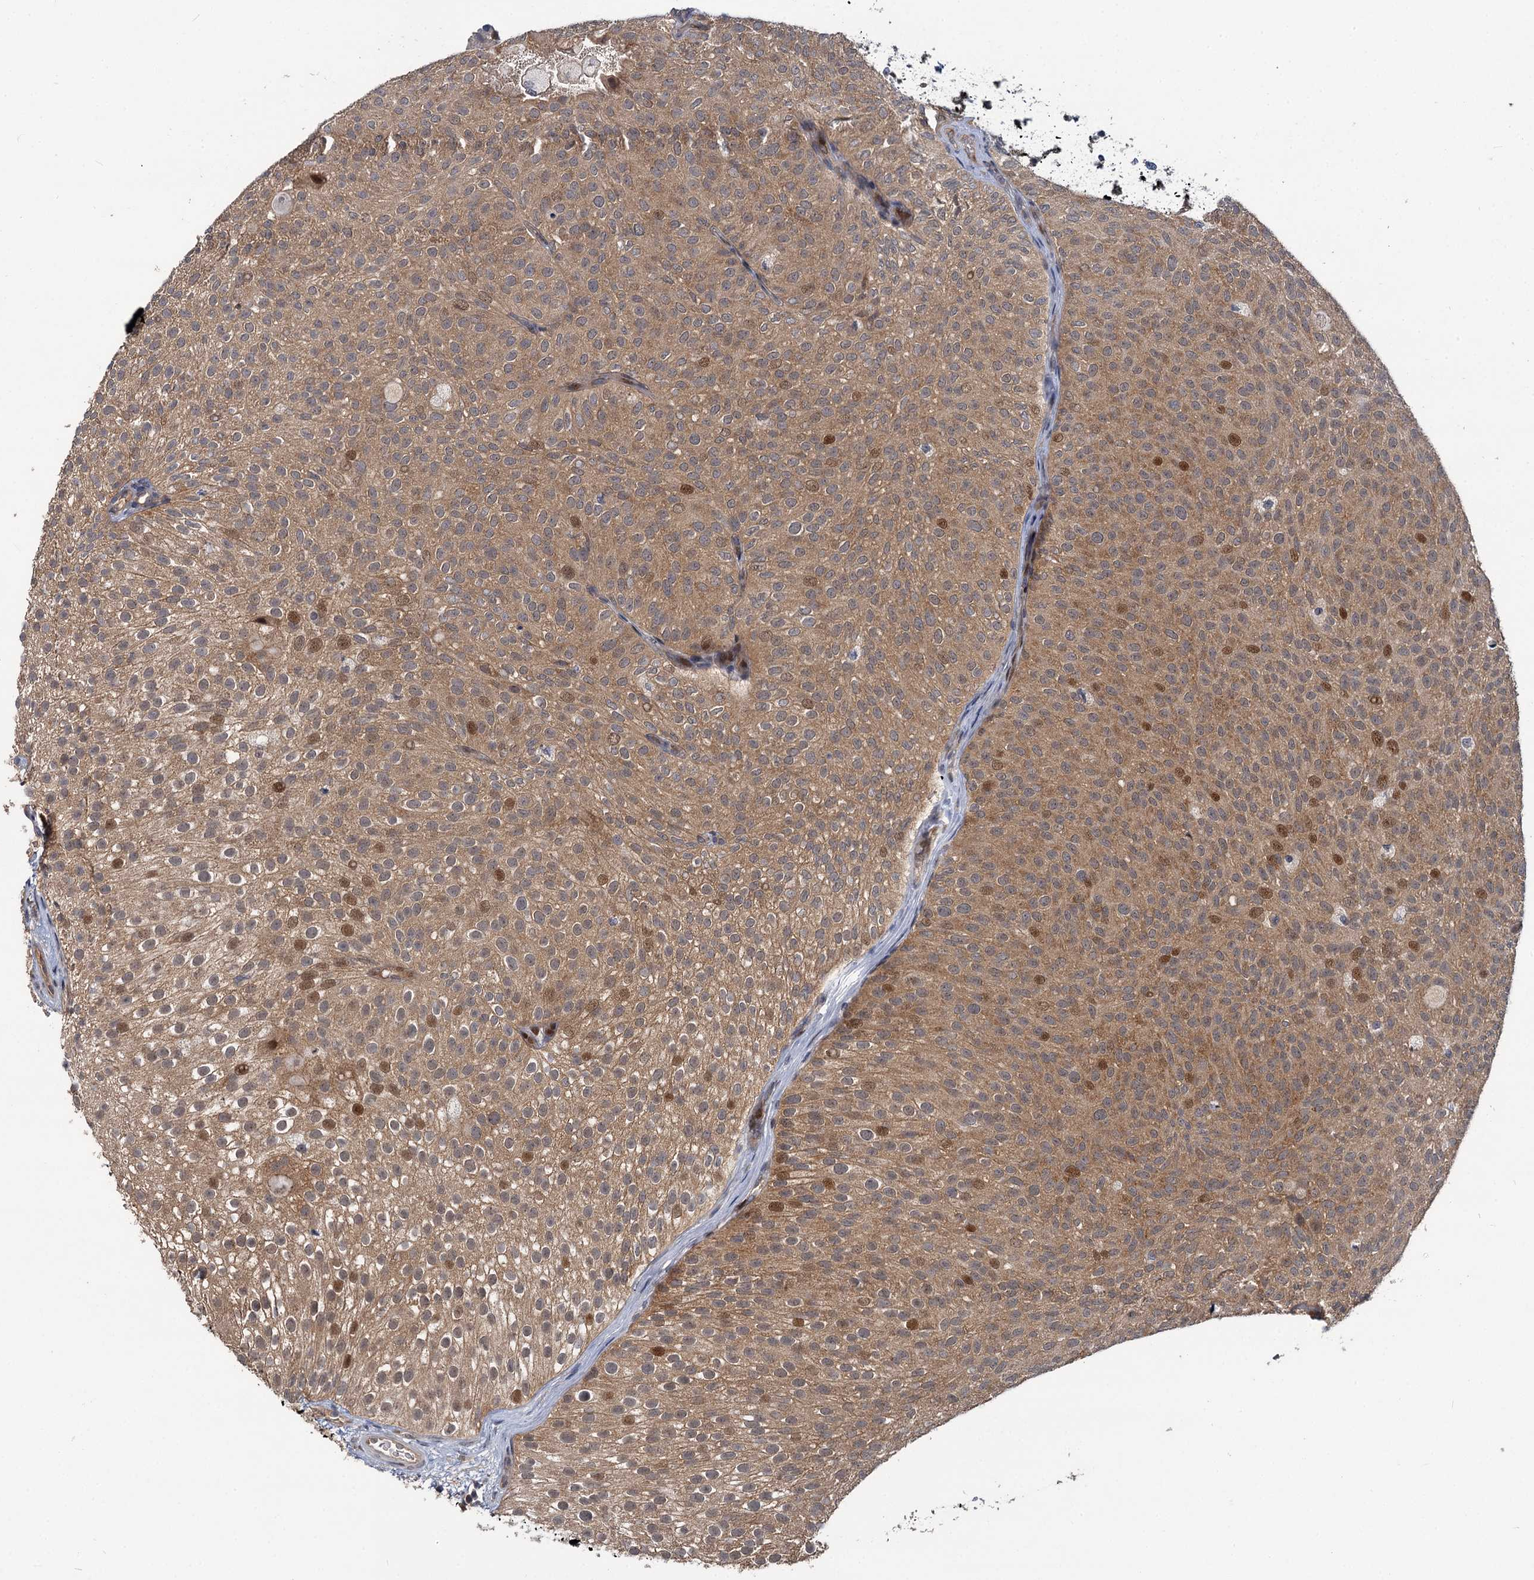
{"staining": {"intensity": "moderate", "quantity": ">75%", "location": "cytoplasmic/membranous,nuclear"}, "tissue": "urothelial cancer", "cell_type": "Tumor cells", "image_type": "cancer", "snomed": [{"axis": "morphology", "description": "Urothelial carcinoma, Low grade"}, {"axis": "topography", "description": "Urinary bladder"}], "caption": "Low-grade urothelial carcinoma stained with DAB IHC shows medium levels of moderate cytoplasmic/membranous and nuclear expression in approximately >75% of tumor cells. The protein of interest is stained brown, and the nuclei are stained in blue (DAB (3,3'-diaminobenzidine) IHC with brightfield microscopy, high magnification).", "gene": "TMEM39A", "patient": {"sex": "male", "age": 78}}